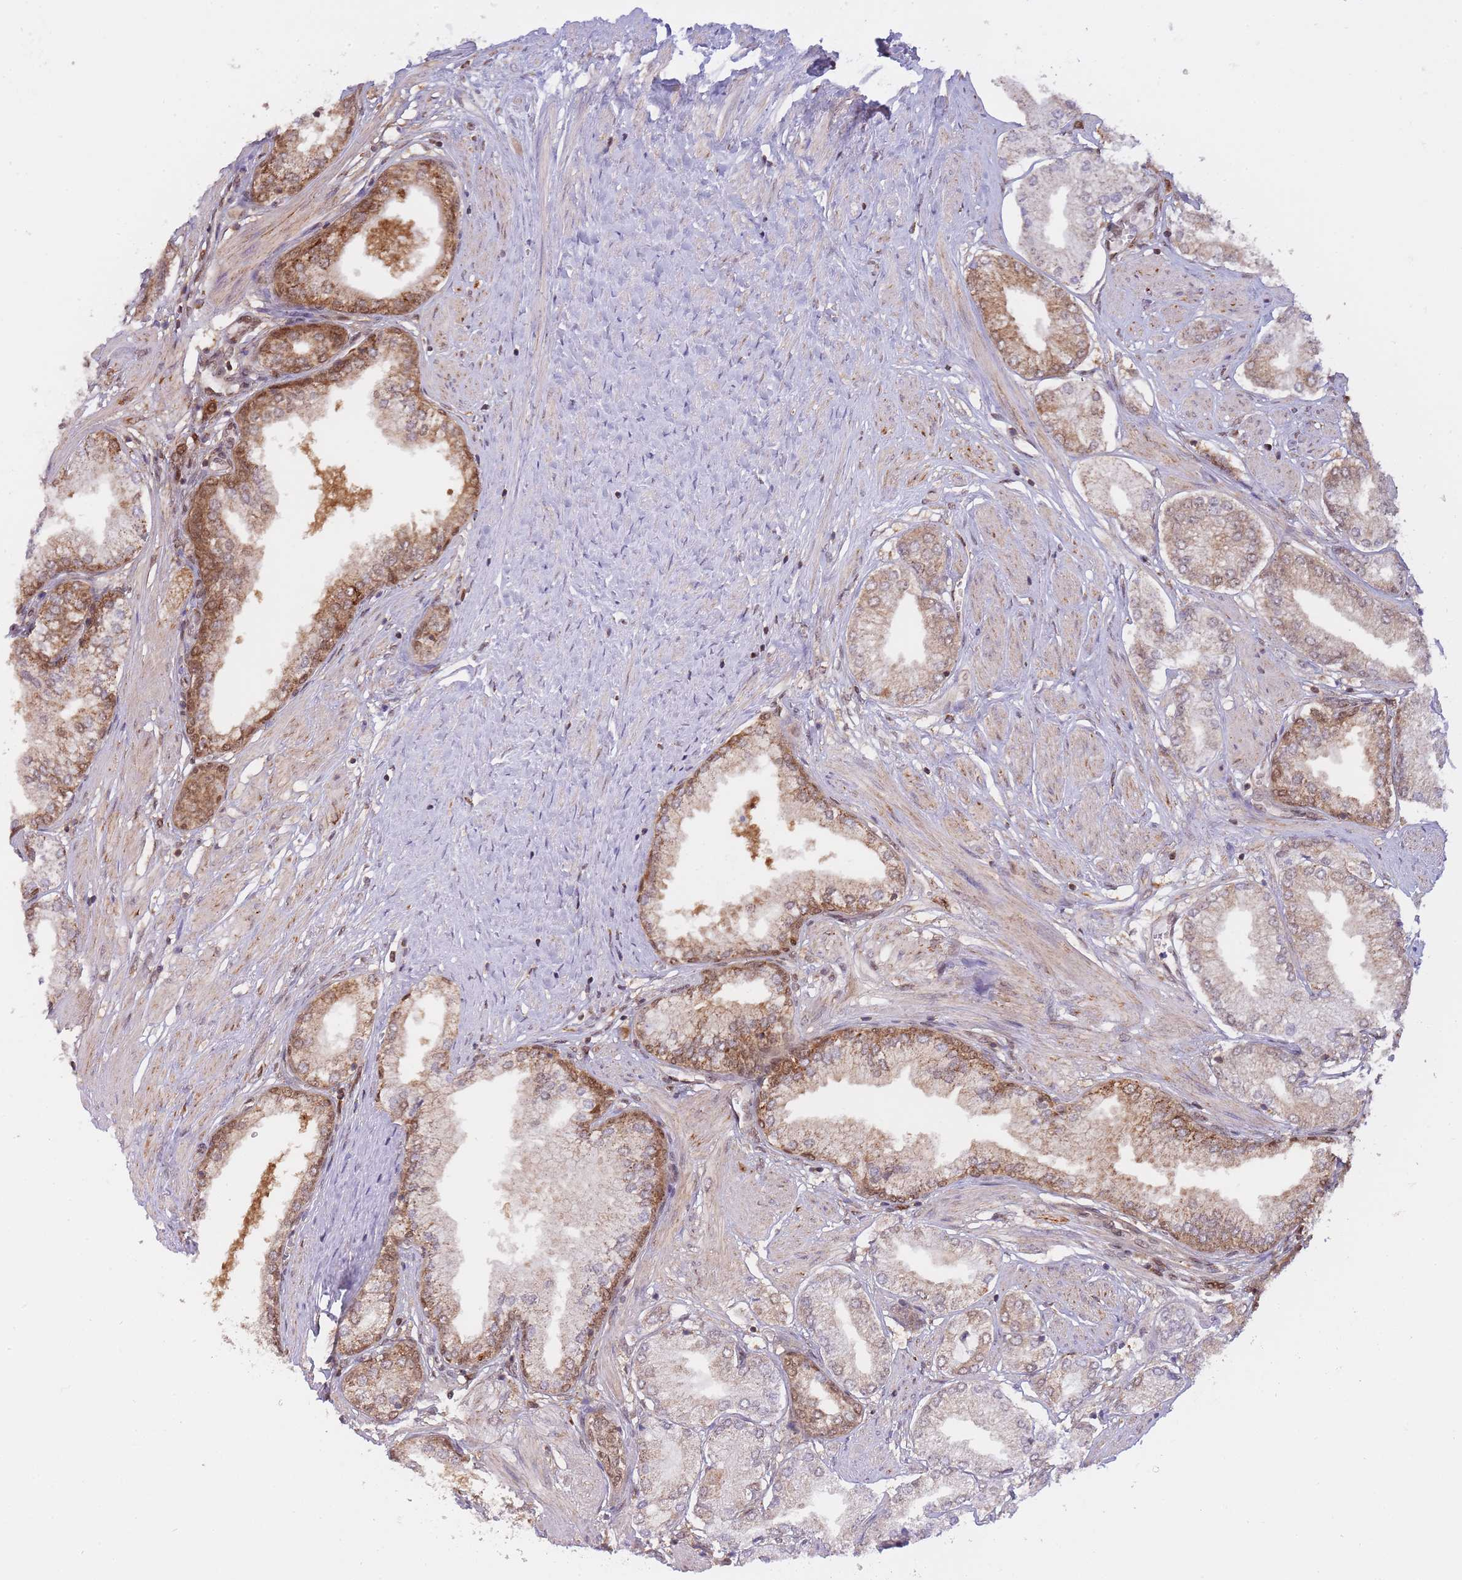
{"staining": {"intensity": "moderate", "quantity": "25%-75%", "location": "cytoplasmic/membranous"}, "tissue": "prostate cancer", "cell_type": "Tumor cells", "image_type": "cancer", "snomed": [{"axis": "morphology", "description": "Adenocarcinoma, High grade"}, {"axis": "topography", "description": "Prostate and seminal vesicle, NOS"}], "caption": "Tumor cells reveal medium levels of moderate cytoplasmic/membranous staining in approximately 25%-75% of cells in human adenocarcinoma (high-grade) (prostate).", "gene": "NSFL1C", "patient": {"sex": "male", "age": 64}}